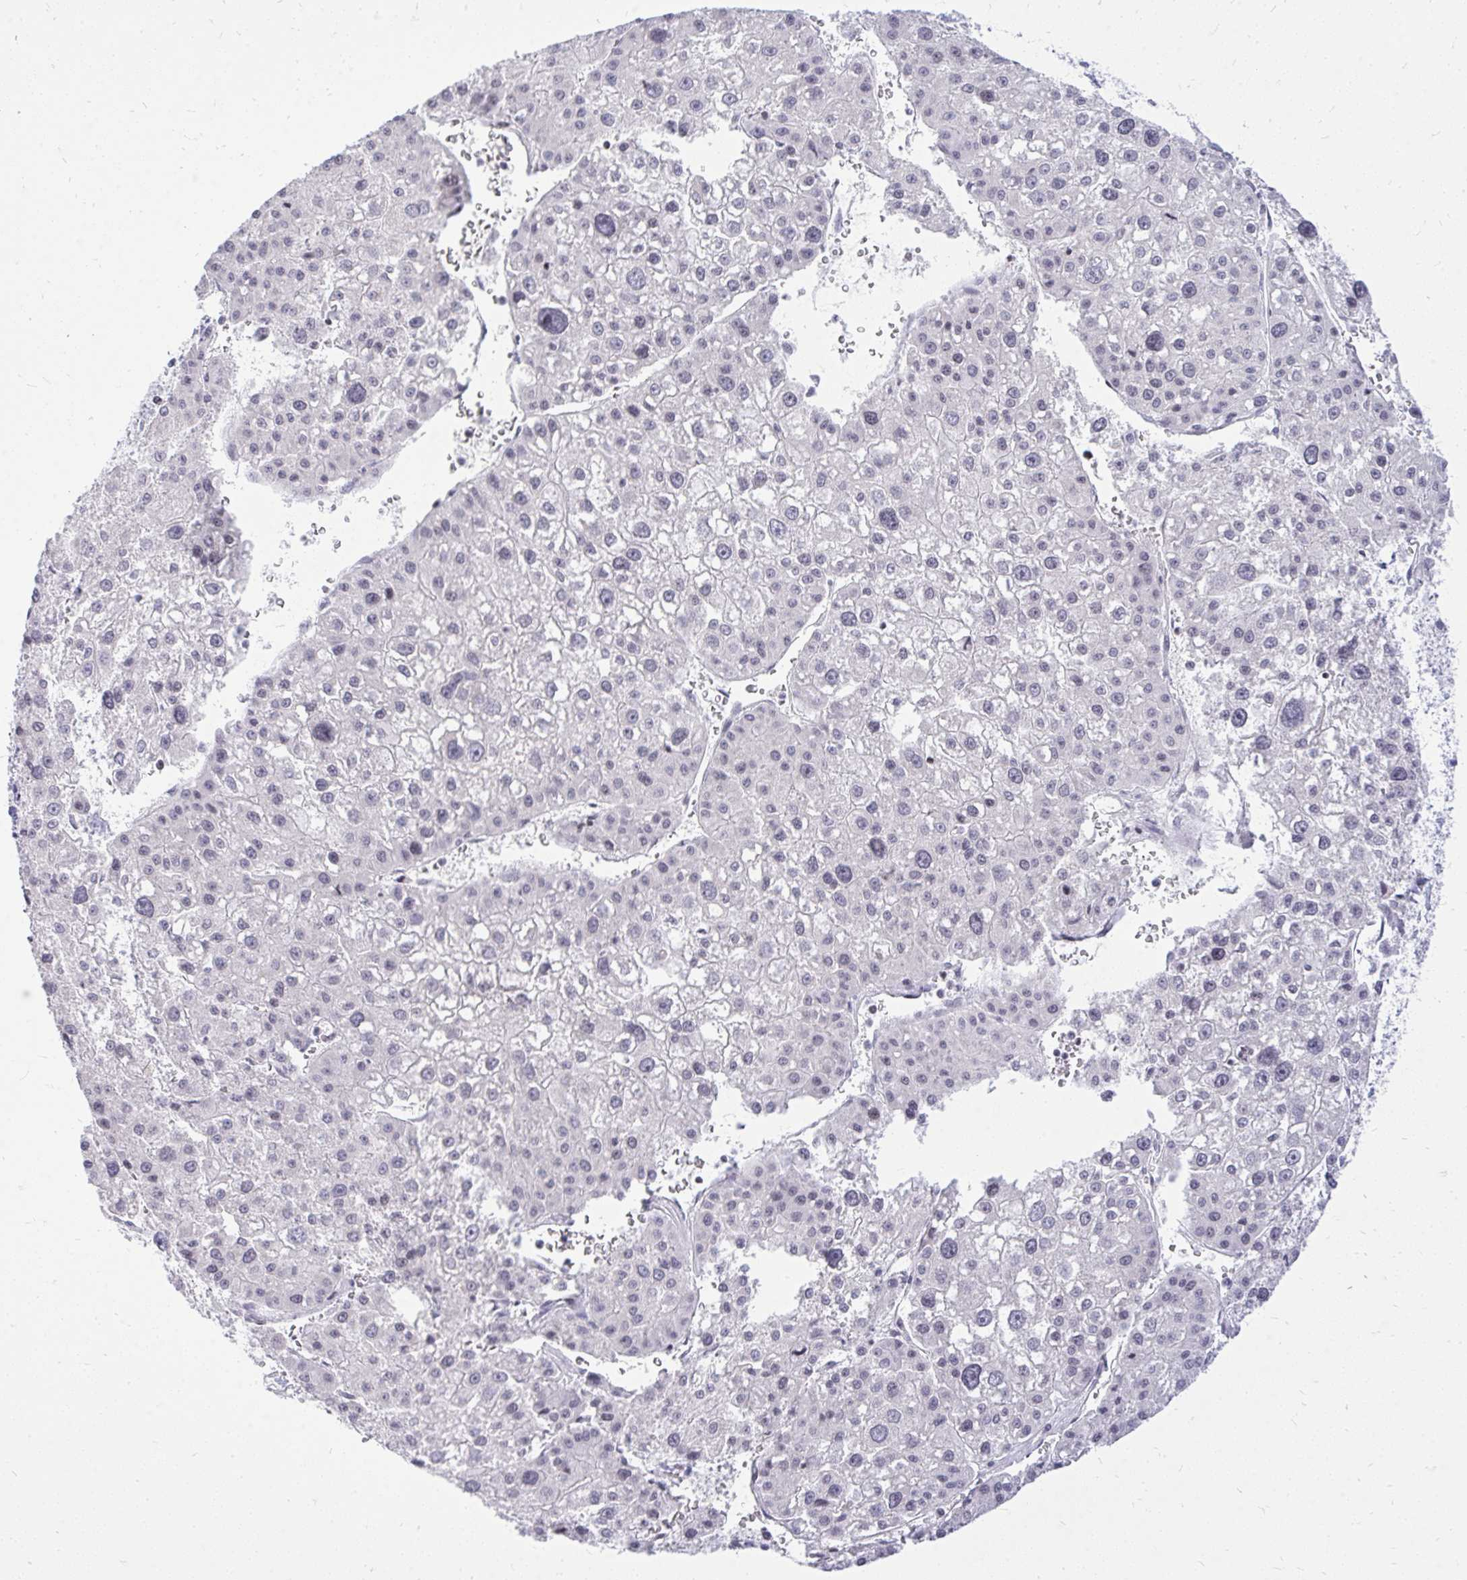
{"staining": {"intensity": "negative", "quantity": "none", "location": "none"}, "tissue": "liver cancer", "cell_type": "Tumor cells", "image_type": "cancer", "snomed": [{"axis": "morphology", "description": "Carcinoma, Hepatocellular, NOS"}, {"axis": "topography", "description": "Liver"}], "caption": "The image demonstrates no significant staining in tumor cells of liver hepatocellular carcinoma.", "gene": "GABRA1", "patient": {"sex": "male", "age": 73}}